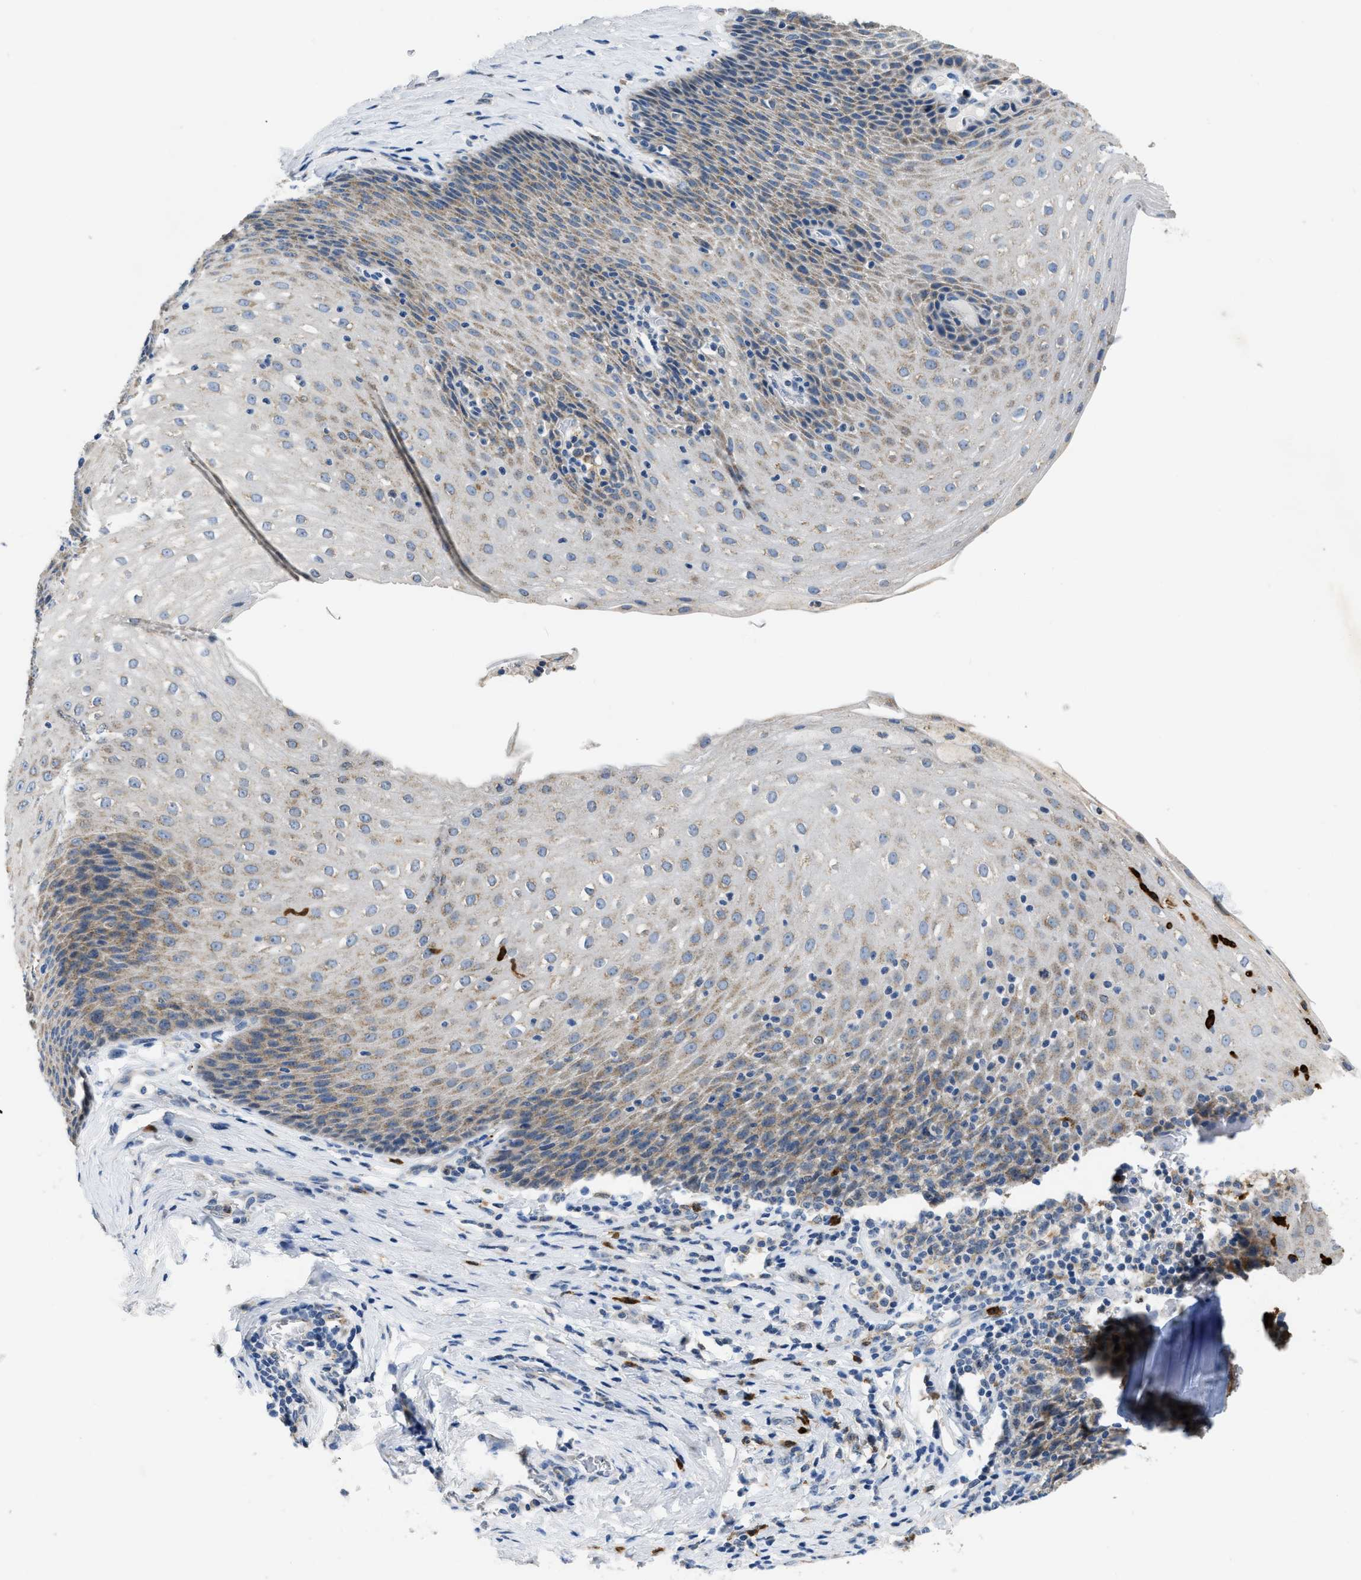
{"staining": {"intensity": "weak", "quantity": "25%-75%", "location": "cytoplasmic/membranous"}, "tissue": "esophagus", "cell_type": "Squamous epithelial cells", "image_type": "normal", "snomed": [{"axis": "morphology", "description": "Normal tissue, NOS"}, {"axis": "topography", "description": "Esophagus"}], "caption": "There is low levels of weak cytoplasmic/membranous staining in squamous epithelial cells of unremarkable esophagus, as demonstrated by immunohistochemical staining (brown color).", "gene": "TOMM34", "patient": {"sex": "female", "age": 61}}